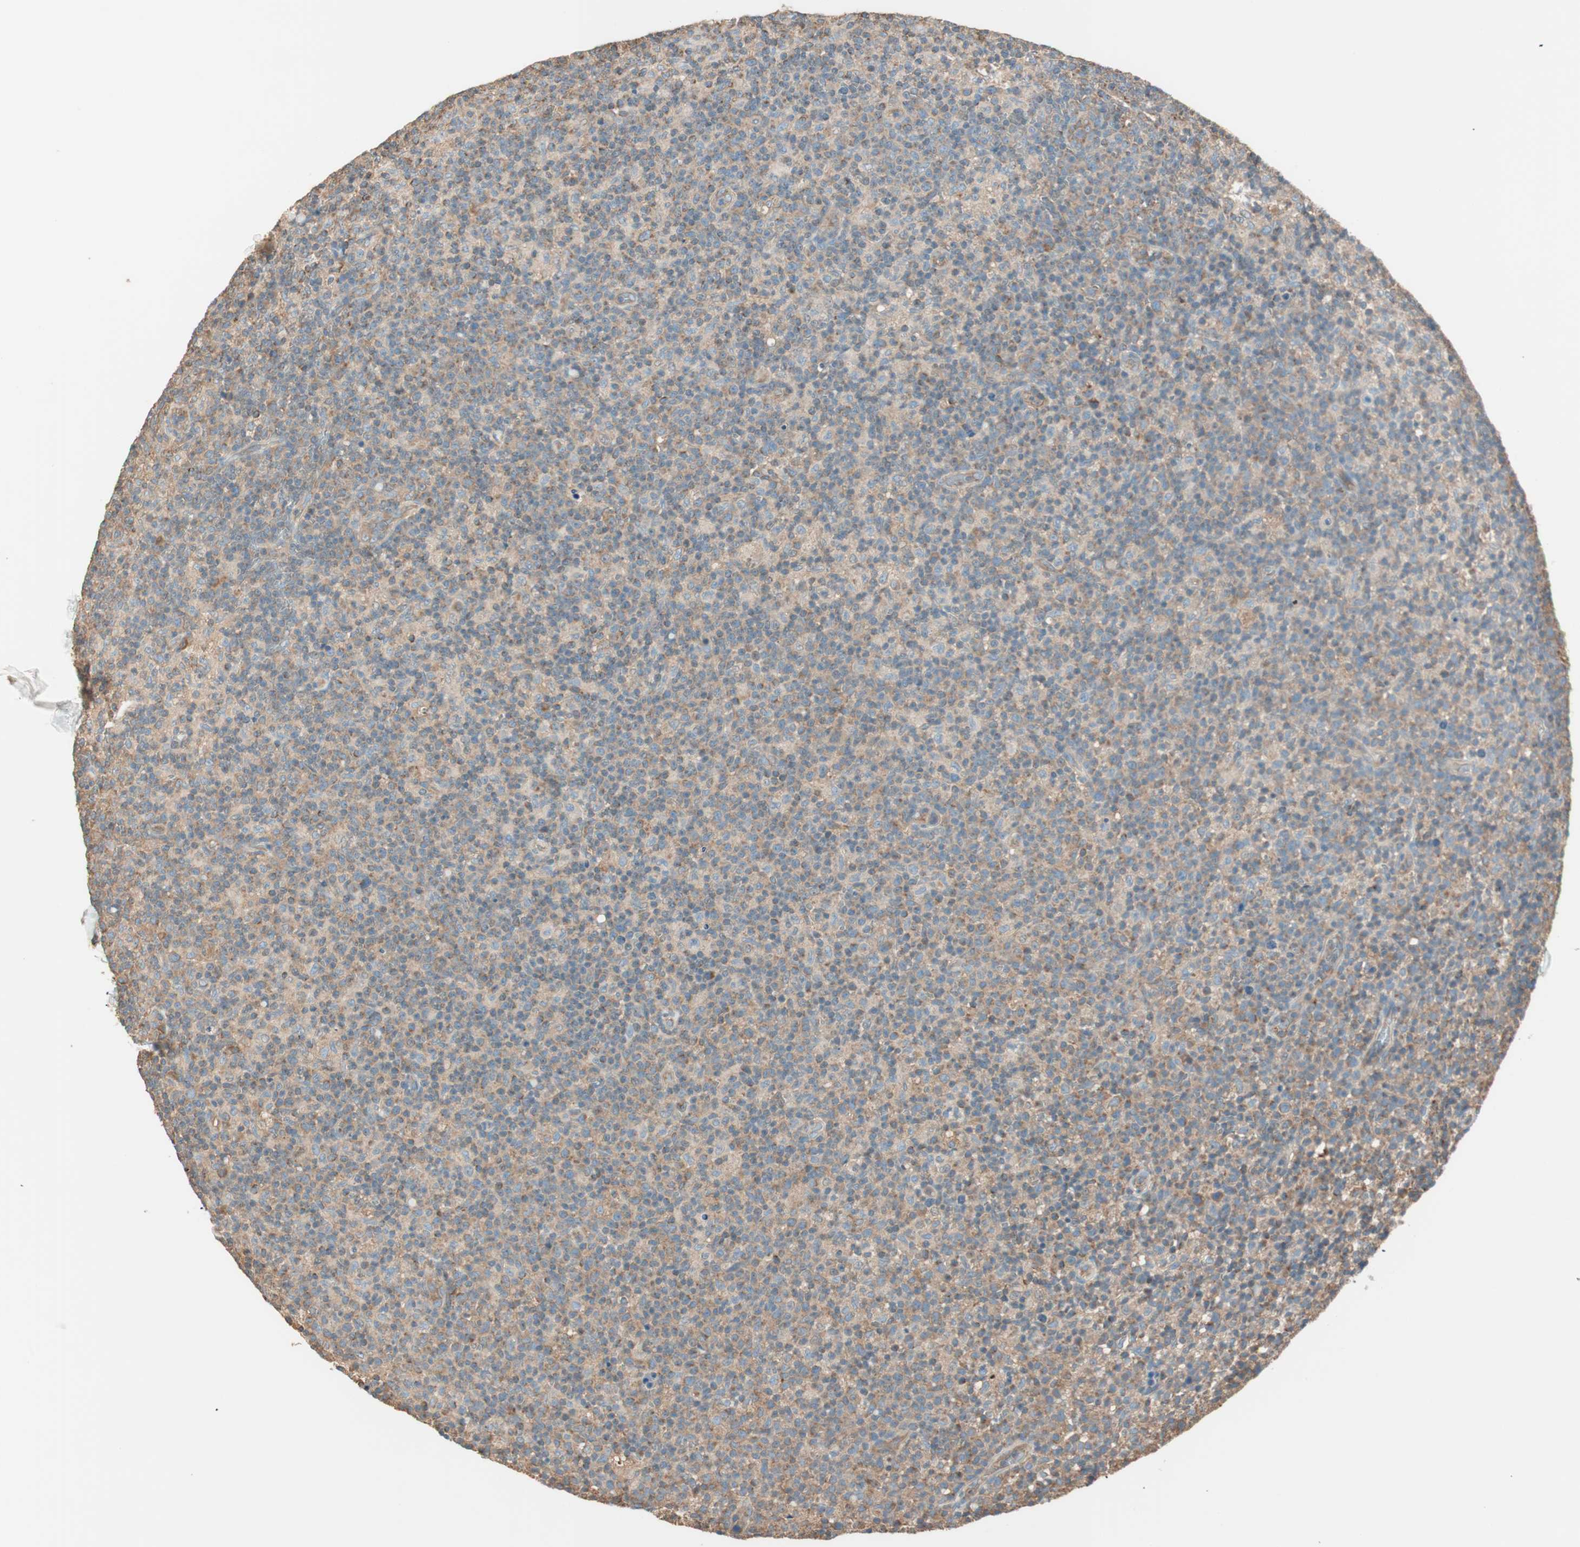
{"staining": {"intensity": "moderate", "quantity": ">75%", "location": "cytoplasmic/membranous"}, "tissue": "lymph node", "cell_type": "Germinal center cells", "image_type": "normal", "snomed": [{"axis": "morphology", "description": "Normal tissue, NOS"}, {"axis": "morphology", "description": "Inflammation, NOS"}, {"axis": "topography", "description": "Lymph node"}], "caption": "The immunohistochemical stain highlights moderate cytoplasmic/membranous staining in germinal center cells of normal lymph node. Nuclei are stained in blue.", "gene": "CC2D1A", "patient": {"sex": "male", "age": 55}}